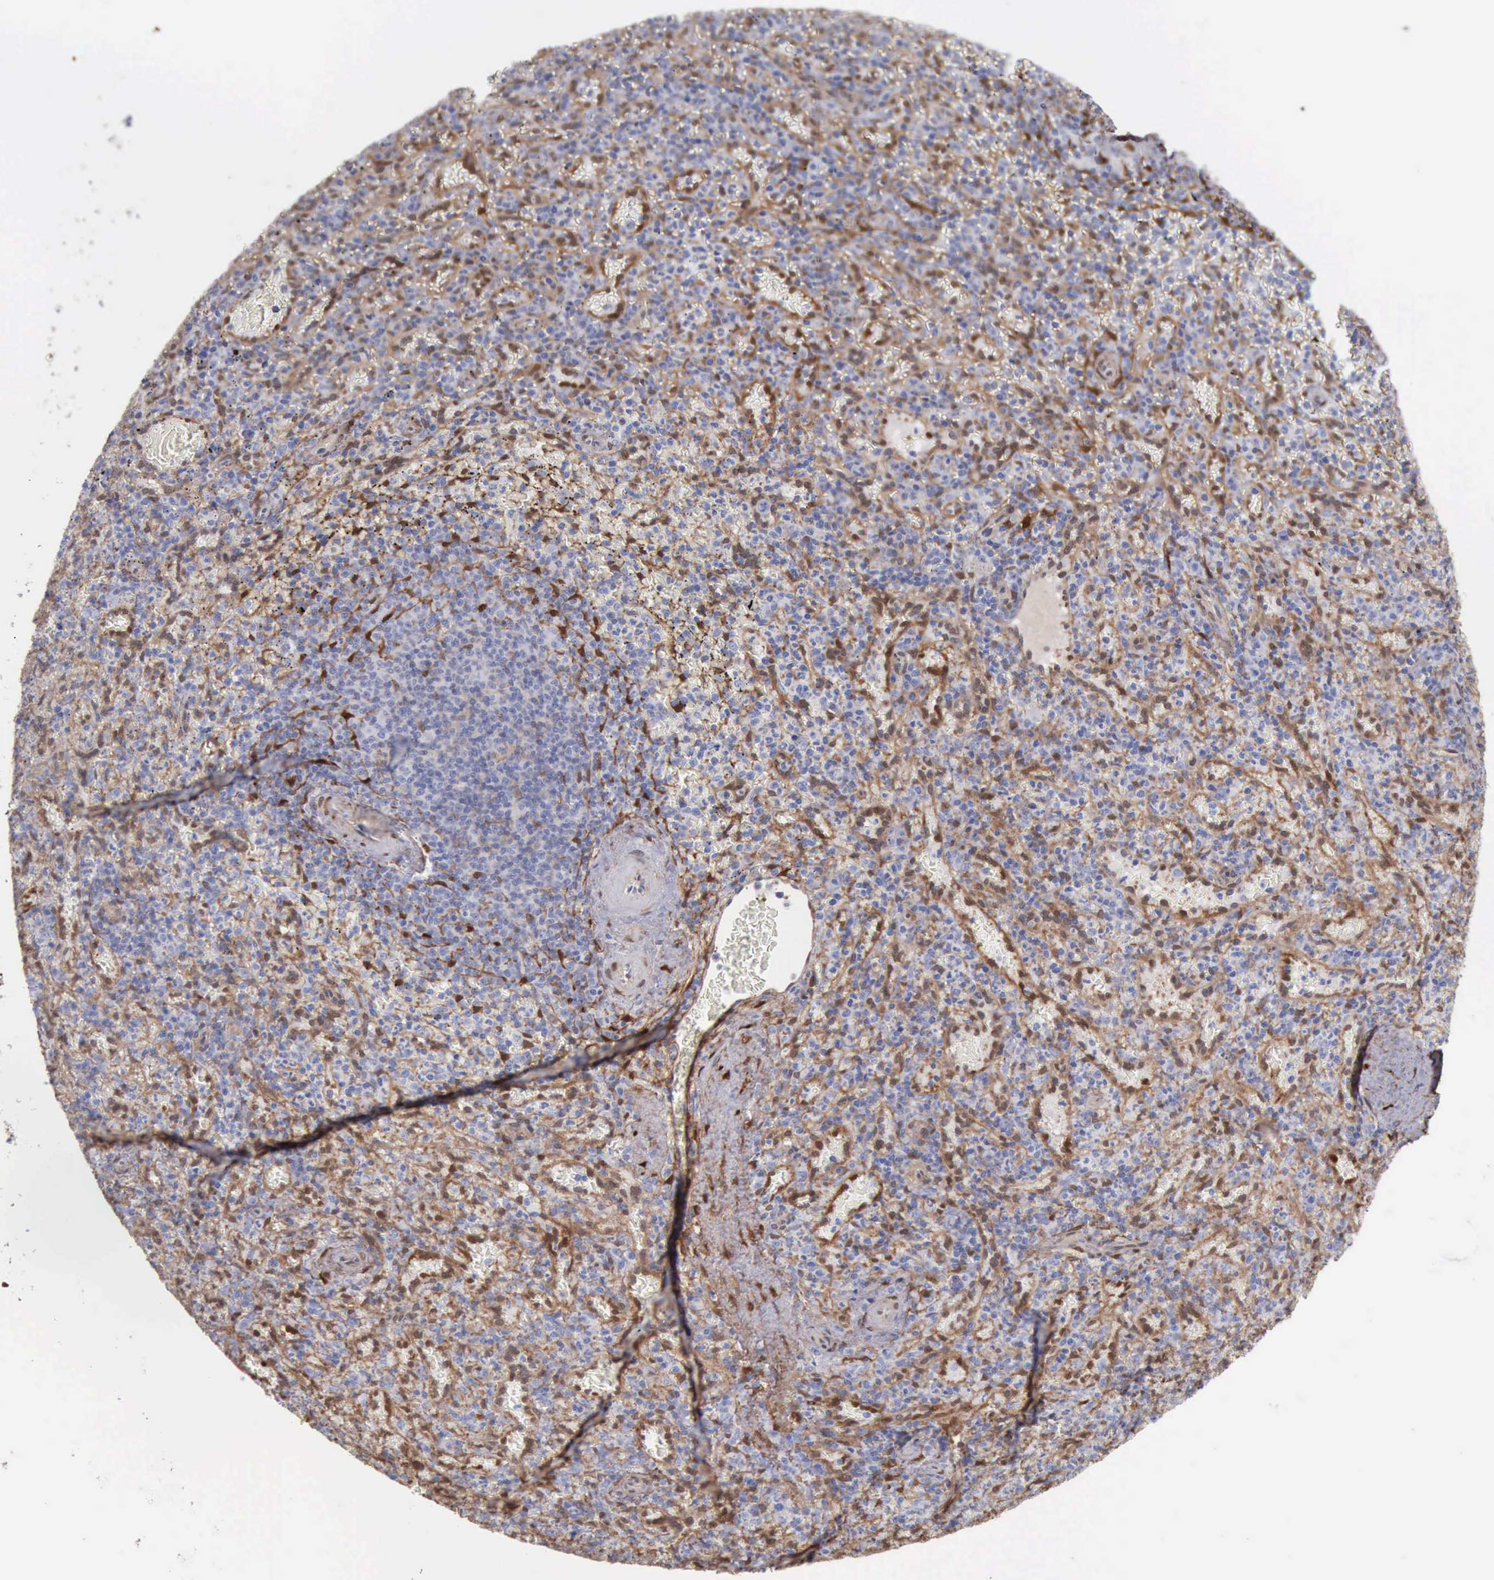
{"staining": {"intensity": "negative", "quantity": "none", "location": "none"}, "tissue": "spleen", "cell_type": "Cells in red pulp", "image_type": "normal", "snomed": [{"axis": "morphology", "description": "Normal tissue, NOS"}, {"axis": "topography", "description": "Spleen"}], "caption": "Immunohistochemical staining of unremarkable spleen shows no significant staining in cells in red pulp.", "gene": "FHL1", "patient": {"sex": "female", "age": 50}}